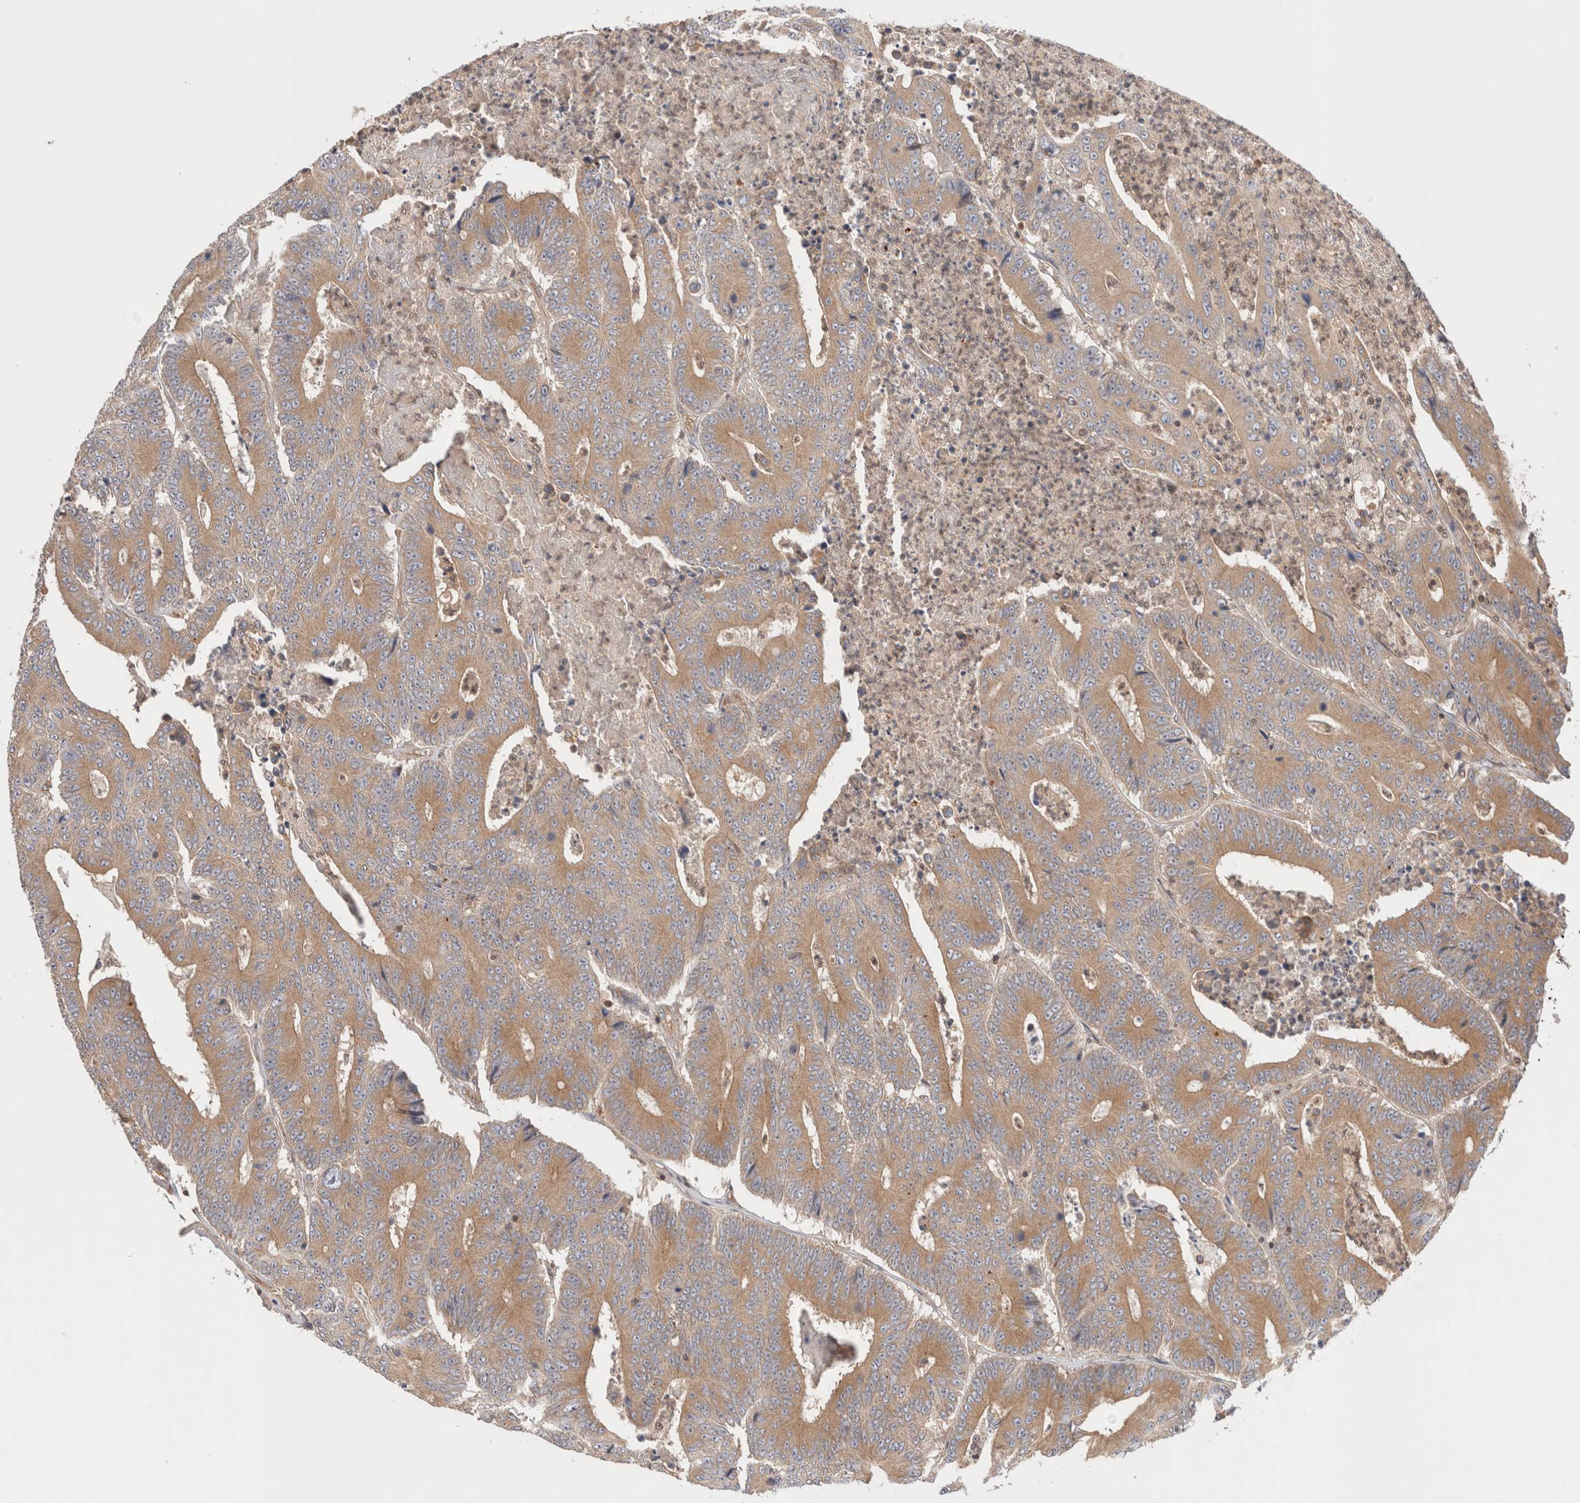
{"staining": {"intensity": "moderate", "quantity": ">75%", "location": "cytoplasmic/membranous"}, "tissue": "colorectal cancer", "cell_type": "Tumor cells", "image_type": "cancer", "snomed": [{"axis": "morphology", "description": "Adenocarcinoma, NOS"}, {"axis": "topography", "description": "Colon"}], "caption": "Colorectal cancer (adenocarcinoma) stained with immunohistochemistry reveals moderate cytoplasmic/membranous expression in approximately >75% of tumor cells. (DAB = brown stain, brightfield microscopy at high magnification).", "gene": "SIKE1", "patient": {"sex": "male", "age": 83}}